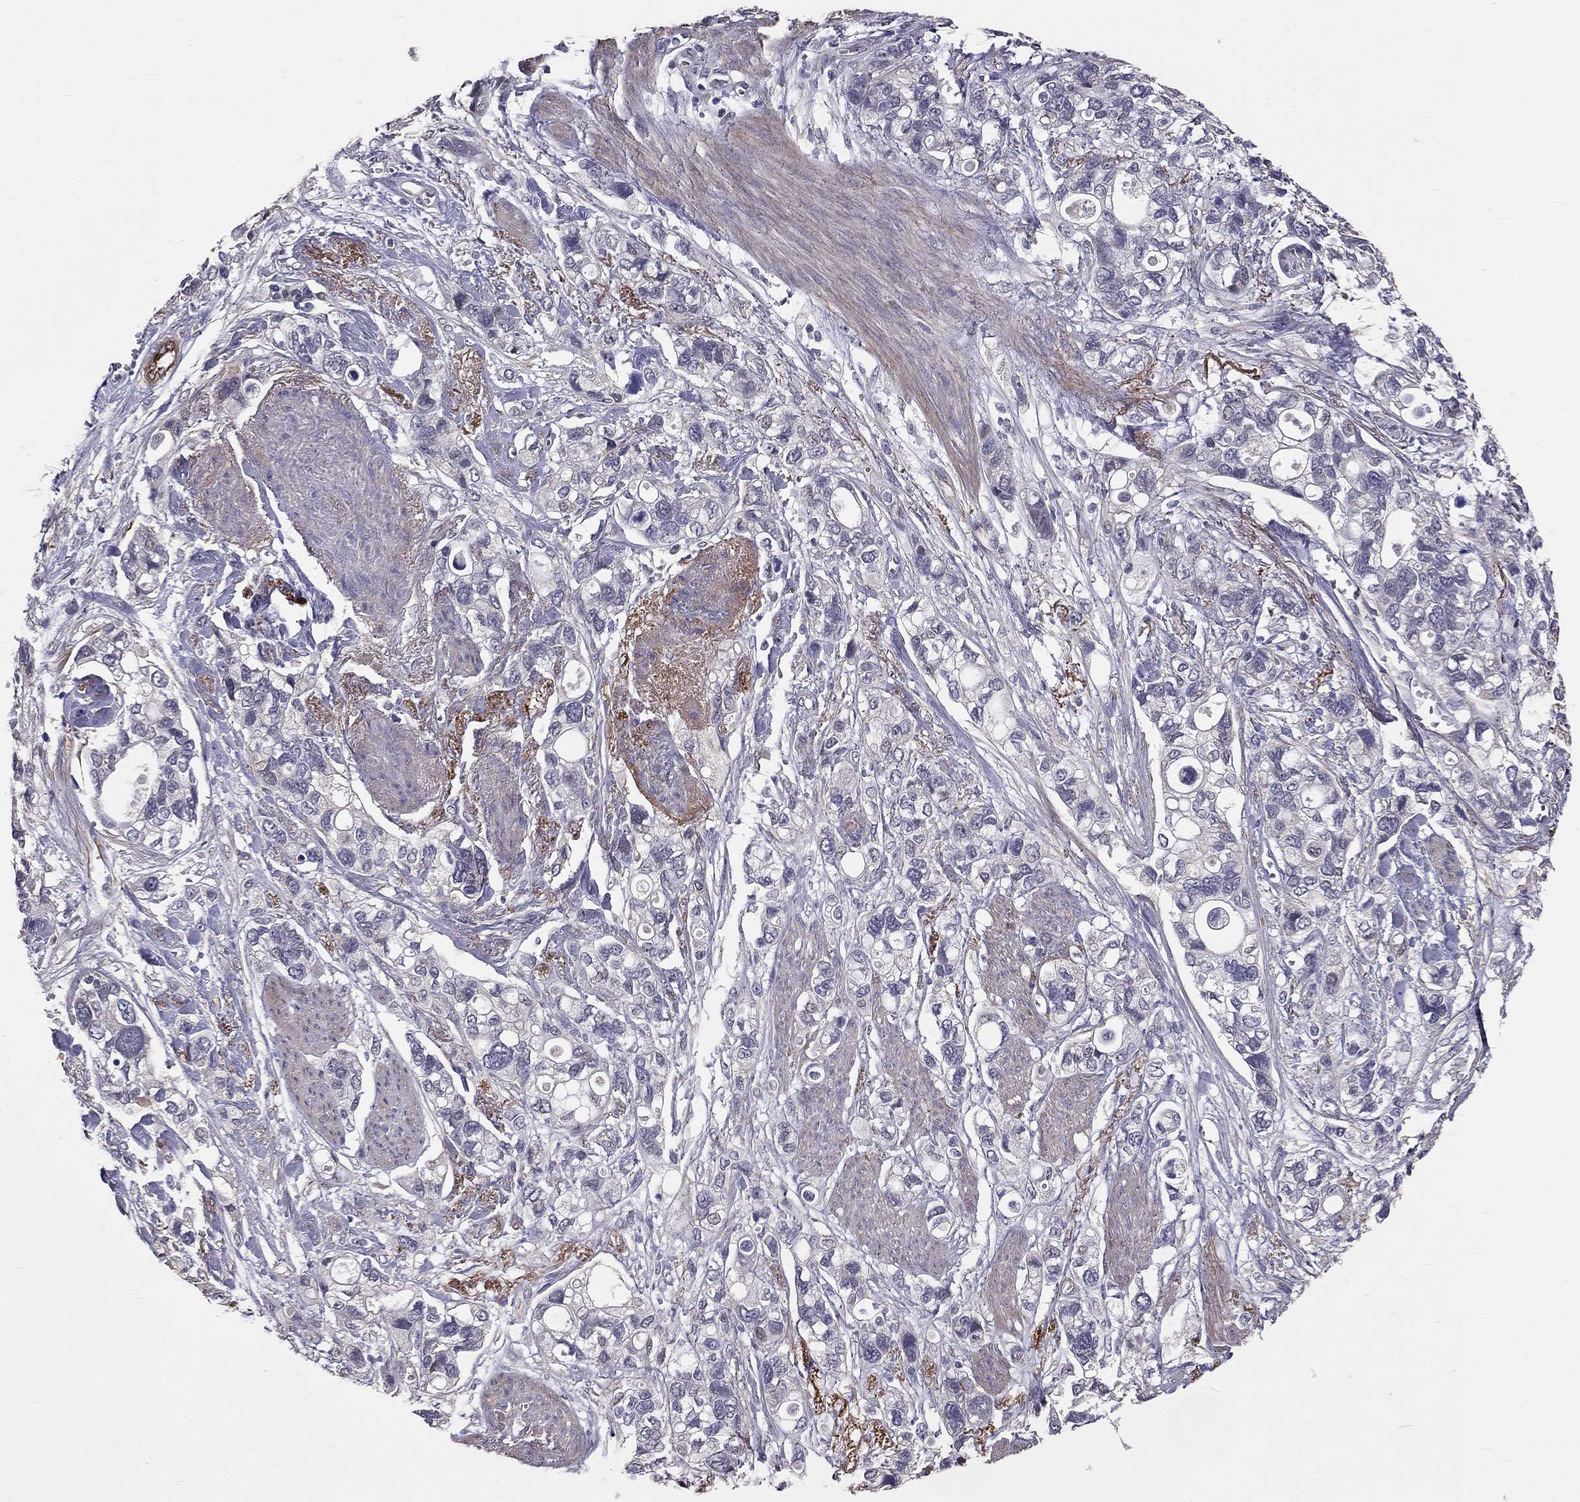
{"staining": {"intensity": "negative", "quantity": "none", "location": "none"}, "tissue": "stomach cancer", "cell_type": "Tumor cells", "image_type": "cancer", "snomed": [{"axis": "morphology", "description": "Adenocarcinoma, NOS"}, {"axis": "topography", "description": "Stomach, upper"}], "caption": "Adenocarcinoma (stomach) stained for a protein using IHC displays no expression tumor cells.", "gene": "GJB4", "patient": {"sex": "female", "age": 81}}